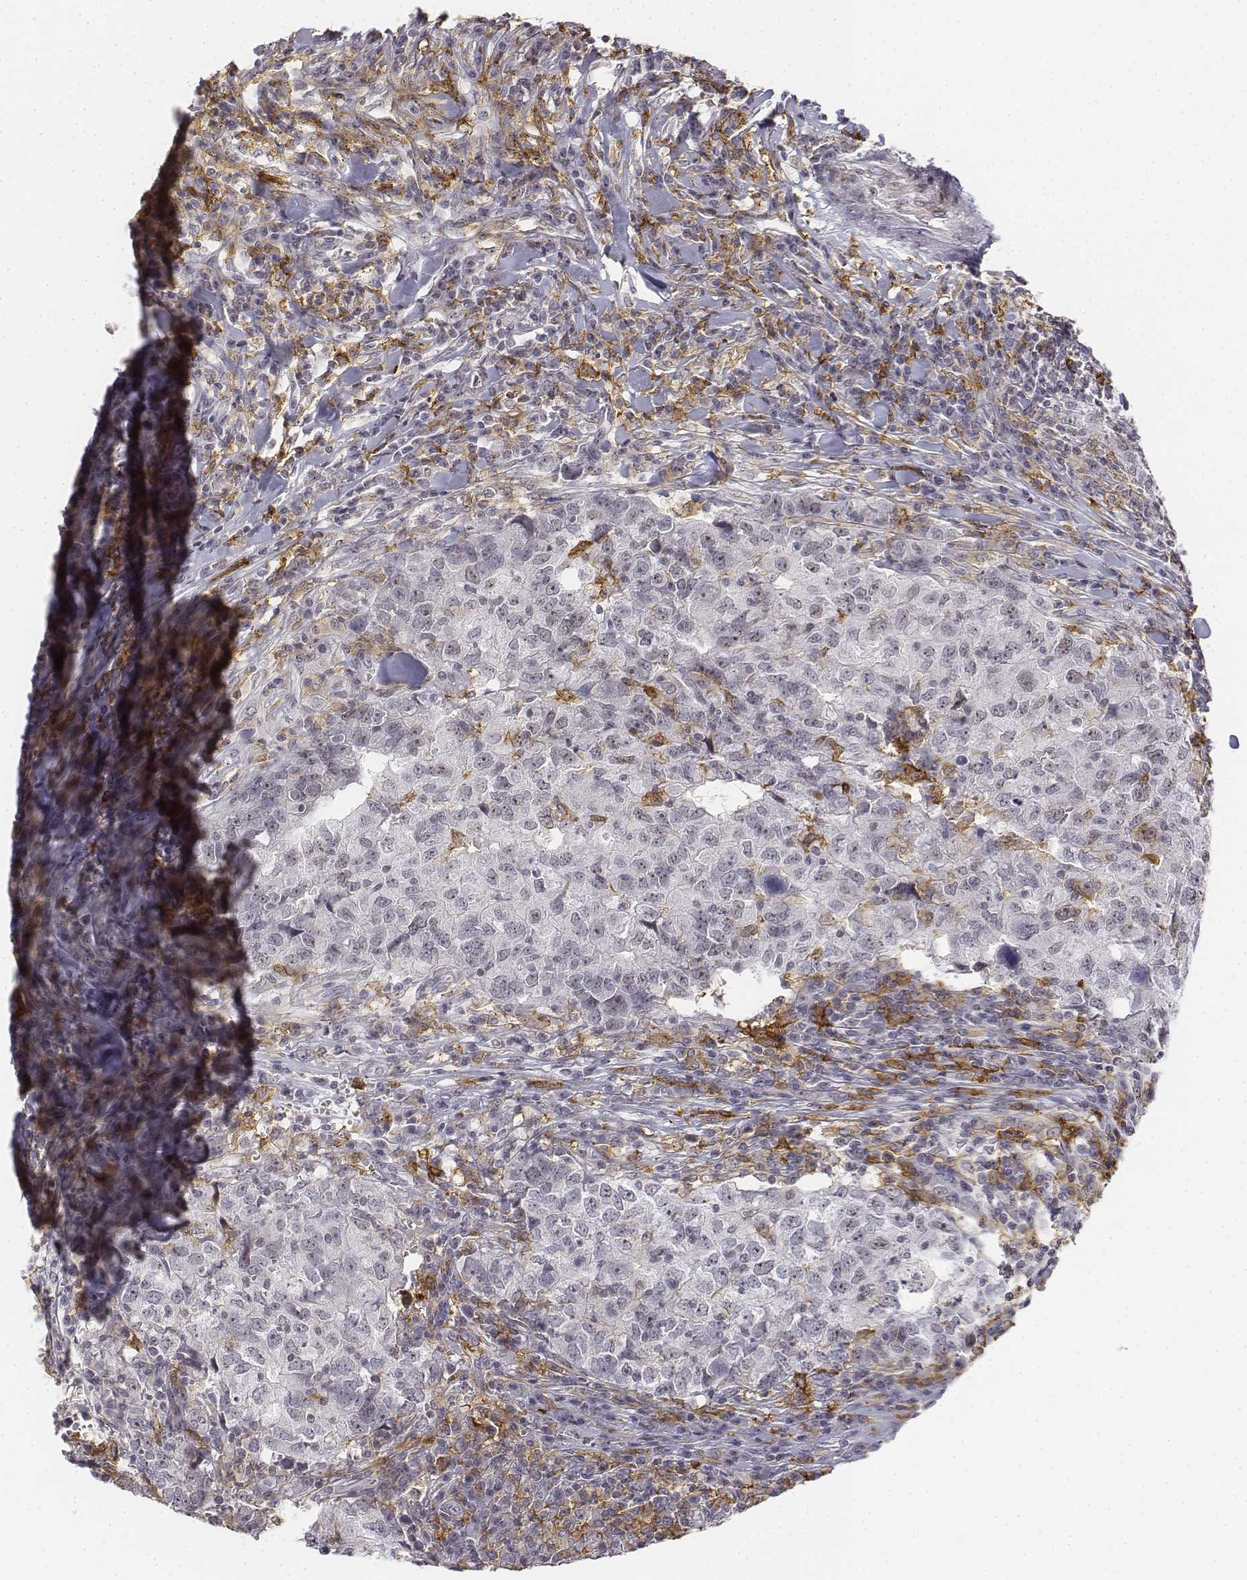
{"staining": {"intensity": "negative", "quantity": "none", "location": "none"}, "tissue": "breast cancer", "cell_type": "Tumor cells", "image_type": "cancer", "snomed": [{"axis": "morphology", "description": "Duct carcinoma"}, {"axis": "topography", "description": "Breast"}], "caption": "An image of human breast cancer is negative for staining in tumor cells.", "gene": "CD14", "patient": {"sex": "female", "age": 30}}